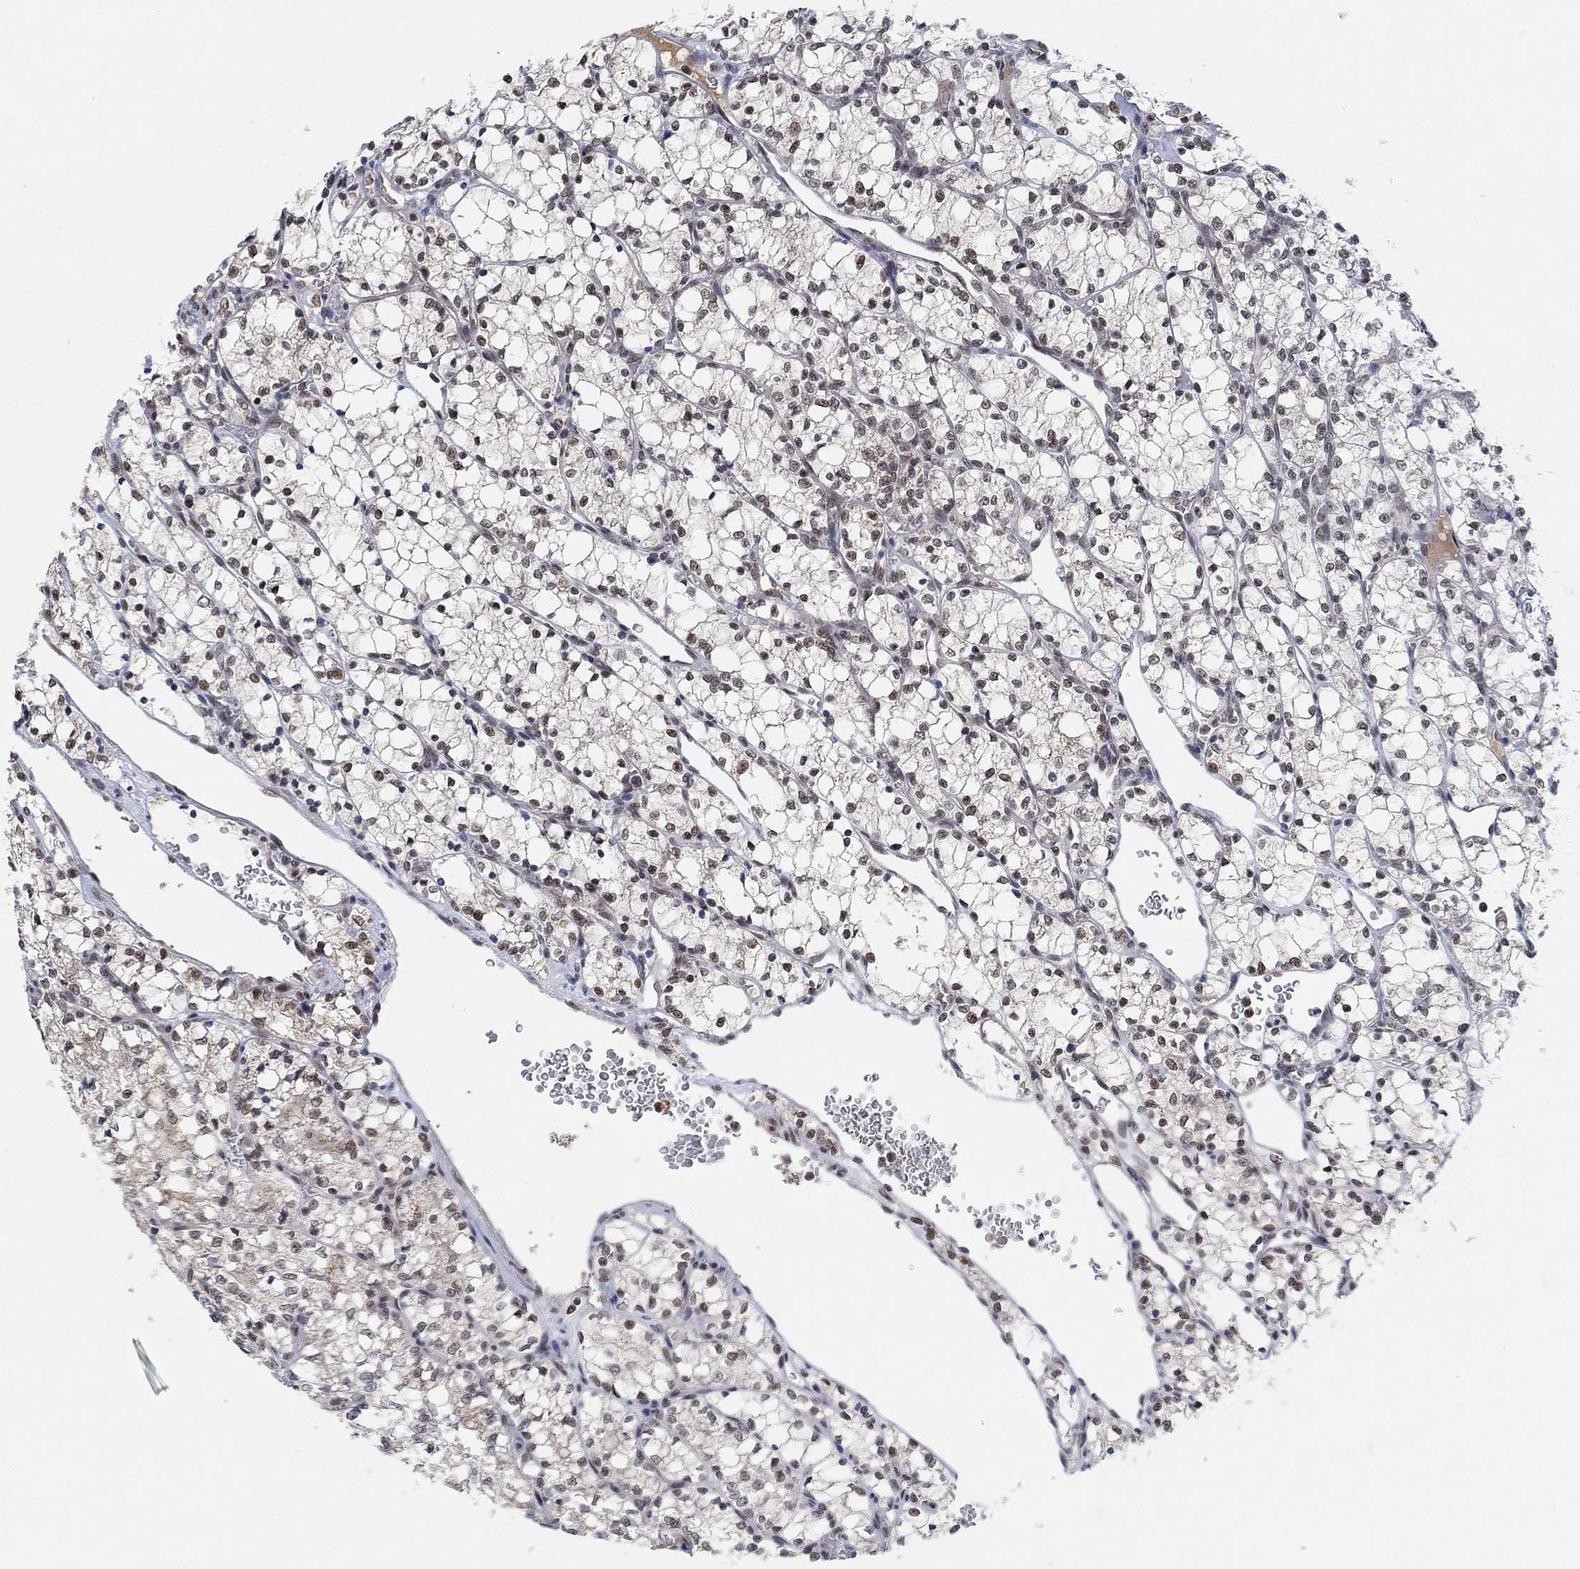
{"staining": {"intensity": "moderate", "quantity": "<25%", "location": "nuclear"}, "tissue": "renal cancer", "cell_type": "Tumor cells", "image_type": "cancer", "snomed": [{"axis": "morphology", "description": "Adenocarcinoma, NOS"}, {"axis": "topography", "description": "Kidney"}], "caption": "Renal cancer (adenocarcinoma) was stained to show a protein in brown. There is low levels of moderate nuclear staining in about <25% of tumor cells.", "gene": "THAP8", "patient": {"sex": "female", "age": 69}}